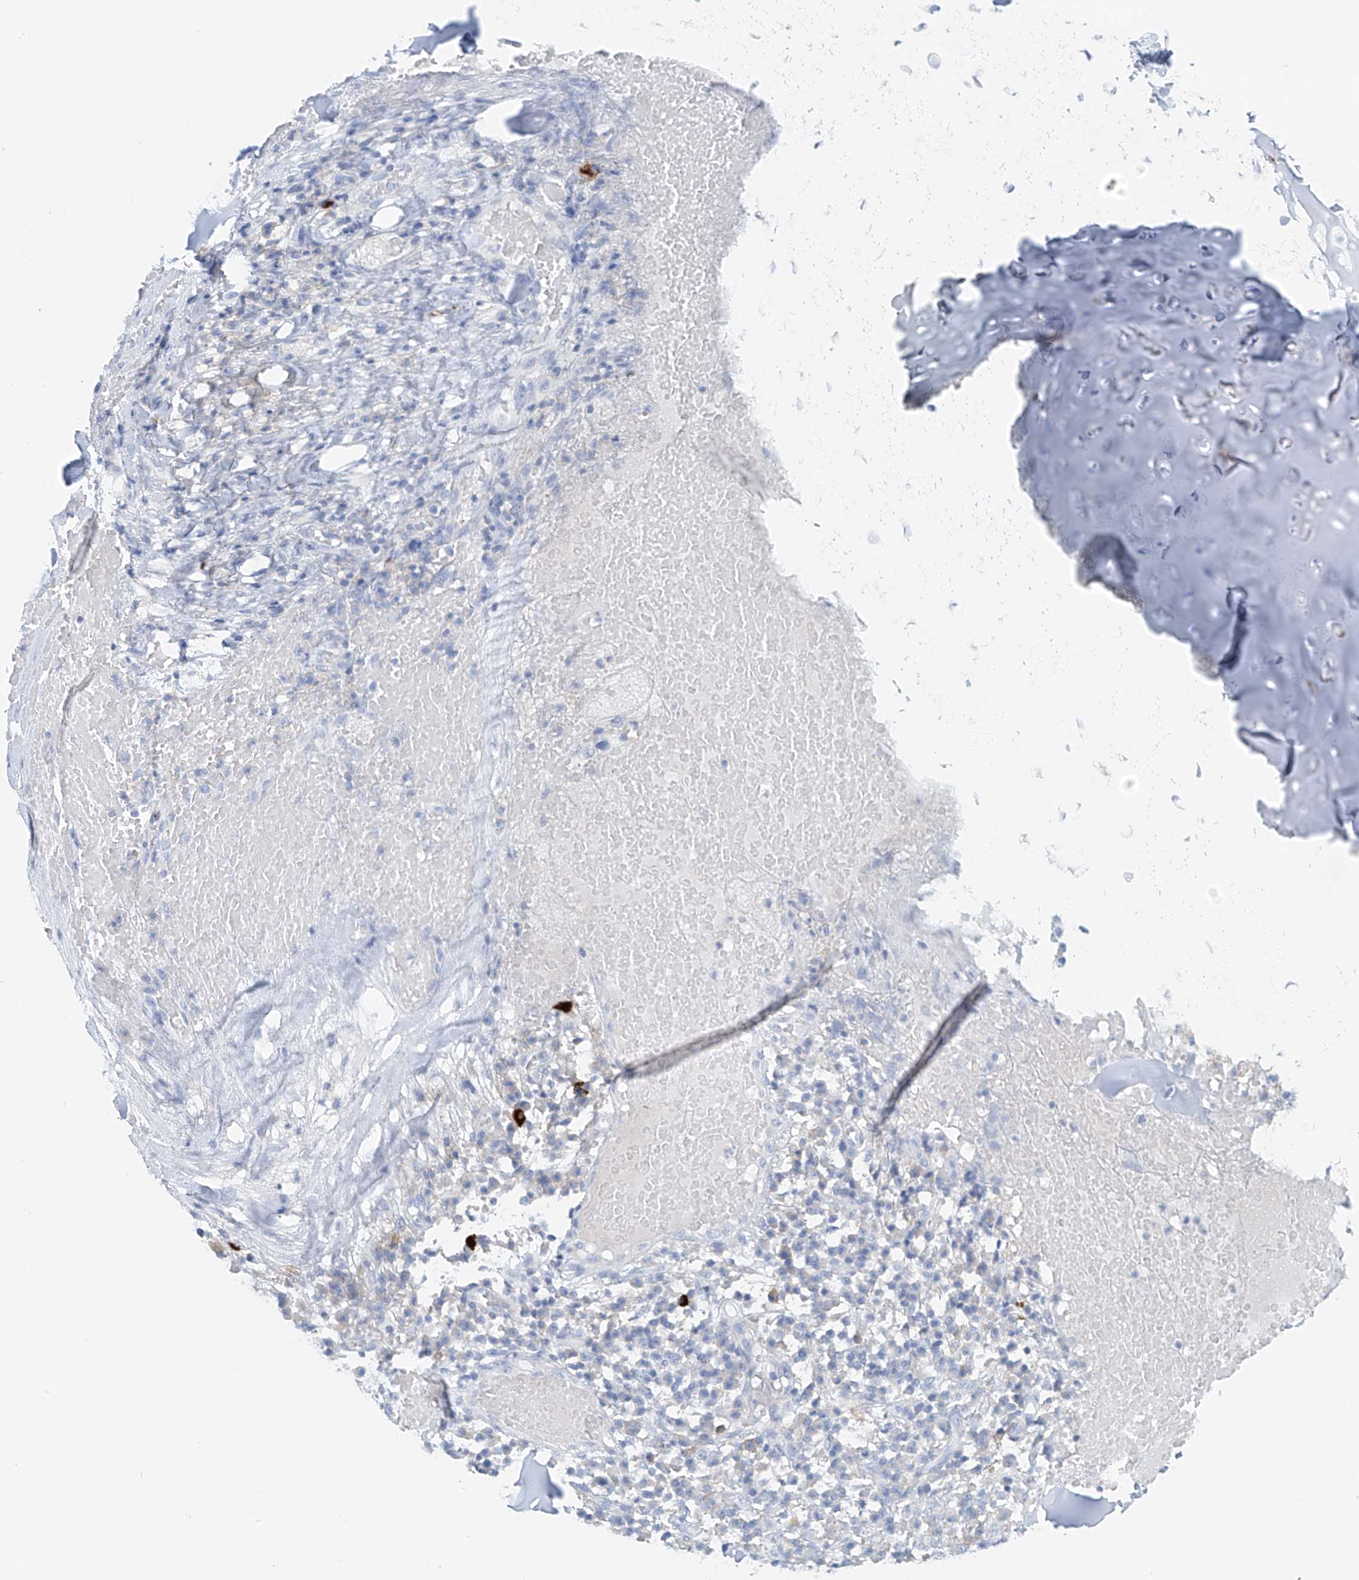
{"staining": {"intensity": "negative", "quantity": "none", "location": "none"}, "tissue": "adipose tissue", "cell_type": "Adipocytes", "image_type": "normal", "snomed": [{"axis": "morphology", "description": "Normal tissue, NOS"}, {"axis": "morphology", "description": "Basal cell carcinoma"}, {"axis": "topography", "description": "Cartilage tissue"}, {"axis": "topography", "description": "Nasopharynx"}, {"axis": "topography", "description": "Oral tissue"}], "caption": "Immunohistochemistry (IHC) of normal human adipose tissue exhibits no positivity in adipocytes.", "gene": "POMGNT2", "patient": {"sex": "female", "age": 77}}